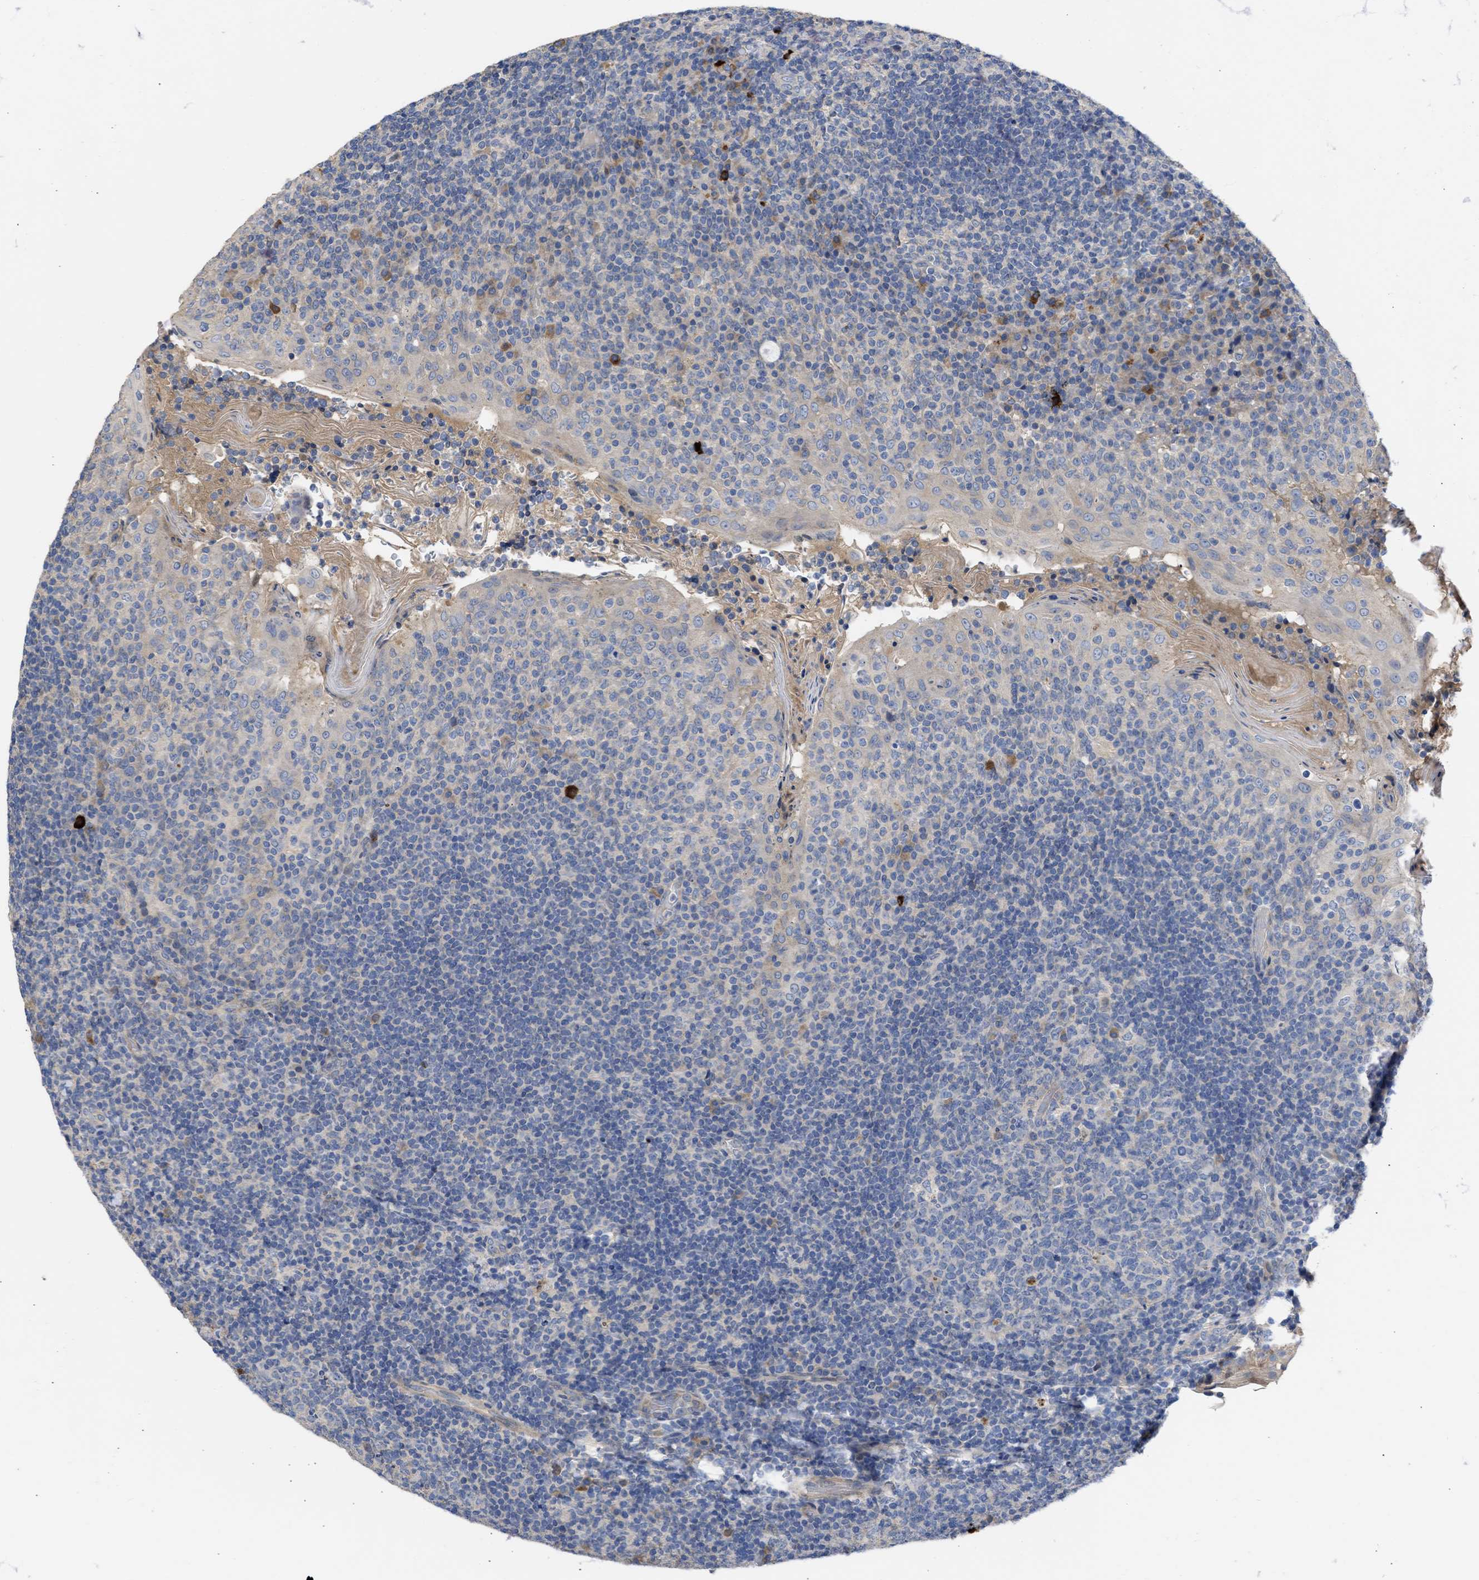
{"staining": {"intensity": "negative", "quantity": "none", "location": "none"}, "tissue": "tonsil", "cell_type": "Germinal center cells", "image_type": "normal", "snomed": [{"axis": "morphology", "description": "Normal tissue, NOS"}, {"axis": "topography", "description": "Tonsil"}], "caption": "Immunohistochemistry image of benign human tonsil stained for a protein (brown), which exhibits no positivity in germinal center cells. The staining was performed using DAB to visualize the protein expression in brown, while the nuclei were stained in blue with hematoxylin (Magnification: 20x).", "gene": "ARHGEF4", "patient": {"sex": "female", "age": 19}}